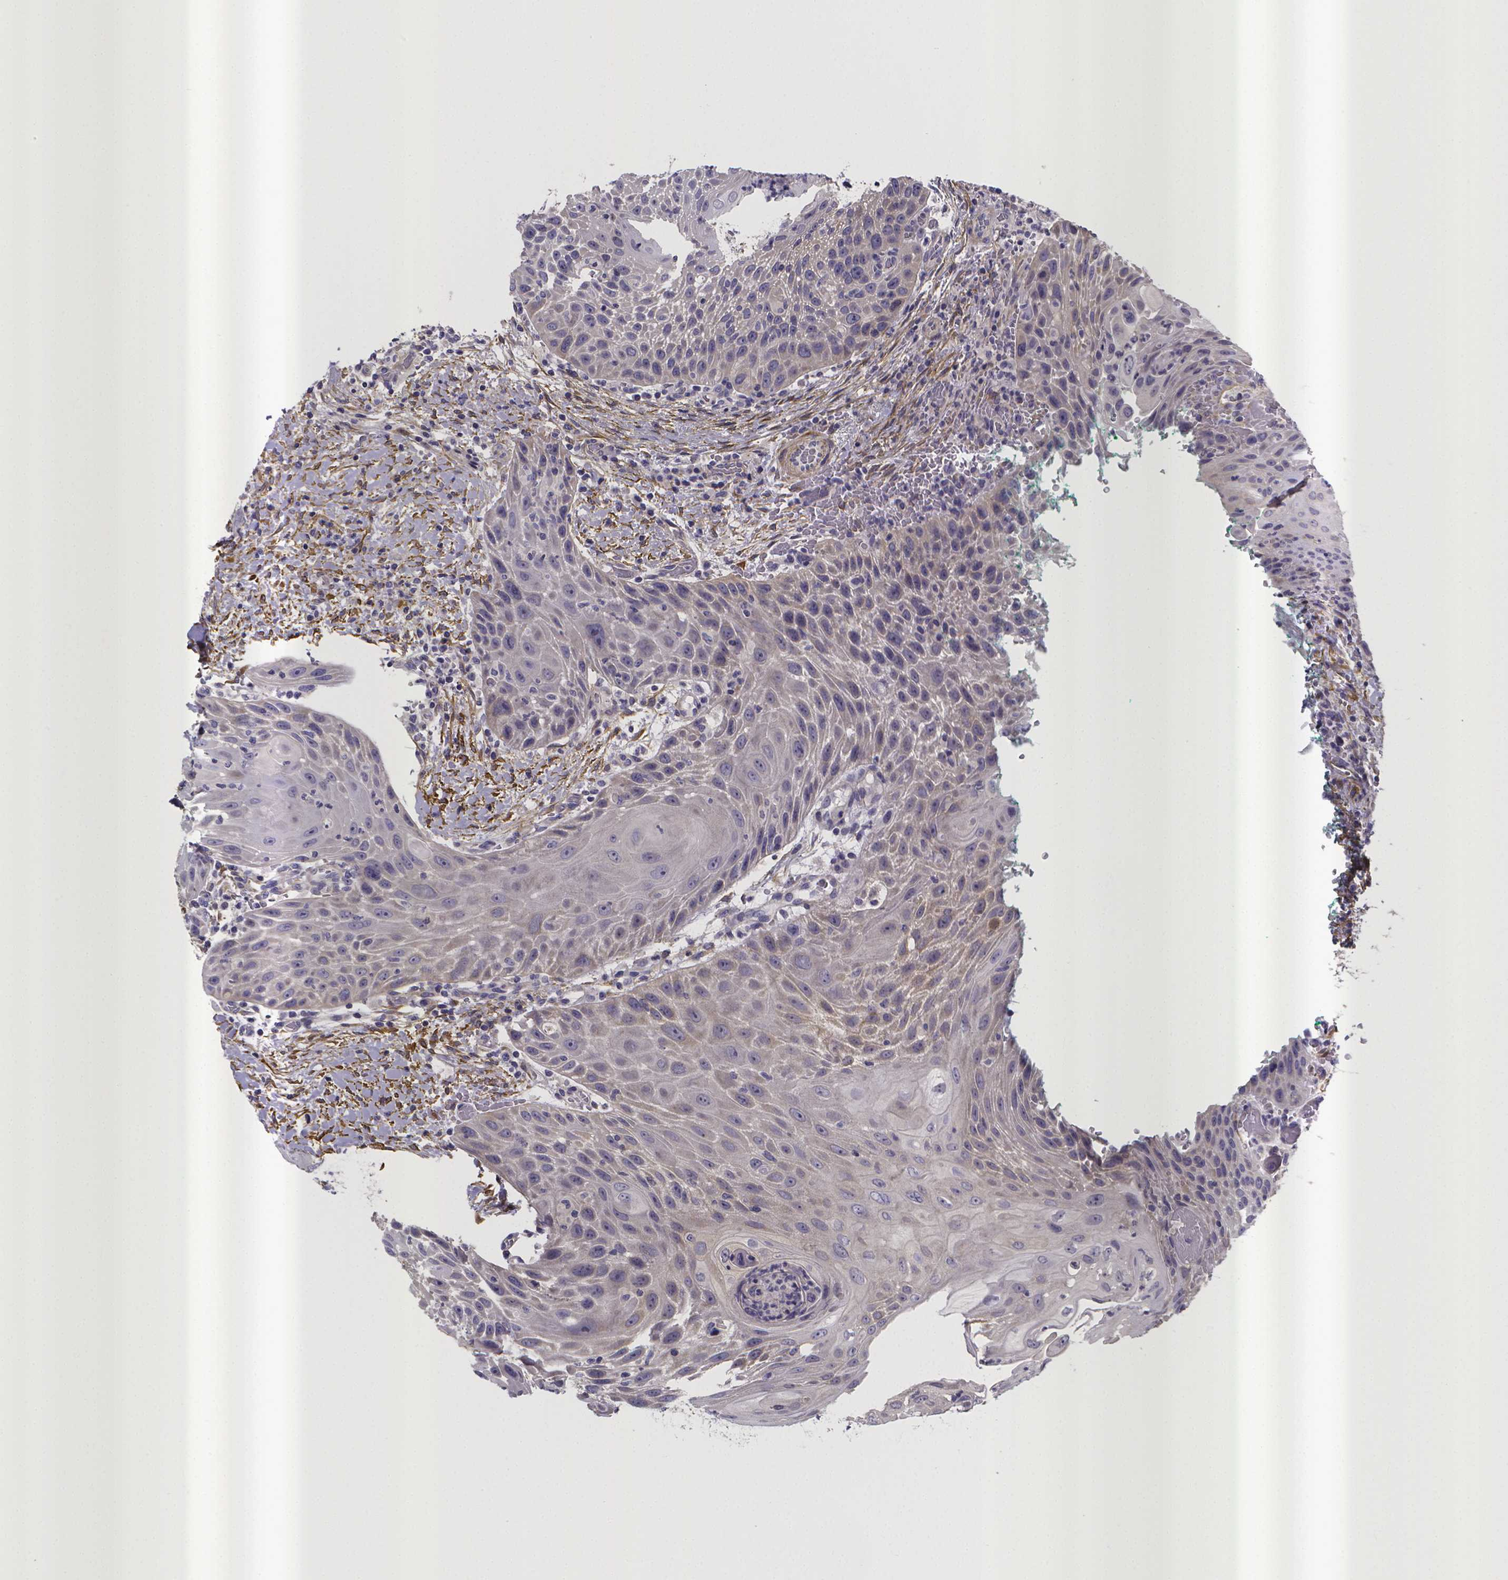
{"staining": {"intensity": "negative", "quantity": "none", "location": "none"}, "tissue": "head and neck cancer", "cell_type": "Tumor cells", "image_type": "cancer", "snomed": [{"axis": "morphology", "description": "Squamous cell carcinoma, NOS"}, {"axis": "topography", "description": "Head-Neck"}], "caption": "Tumor cells are negative for protein expression in human head and neck cancer (squamous cell carcinoma).", "gene": "RERG", "patient": {"sex": "male", "age": 69}}